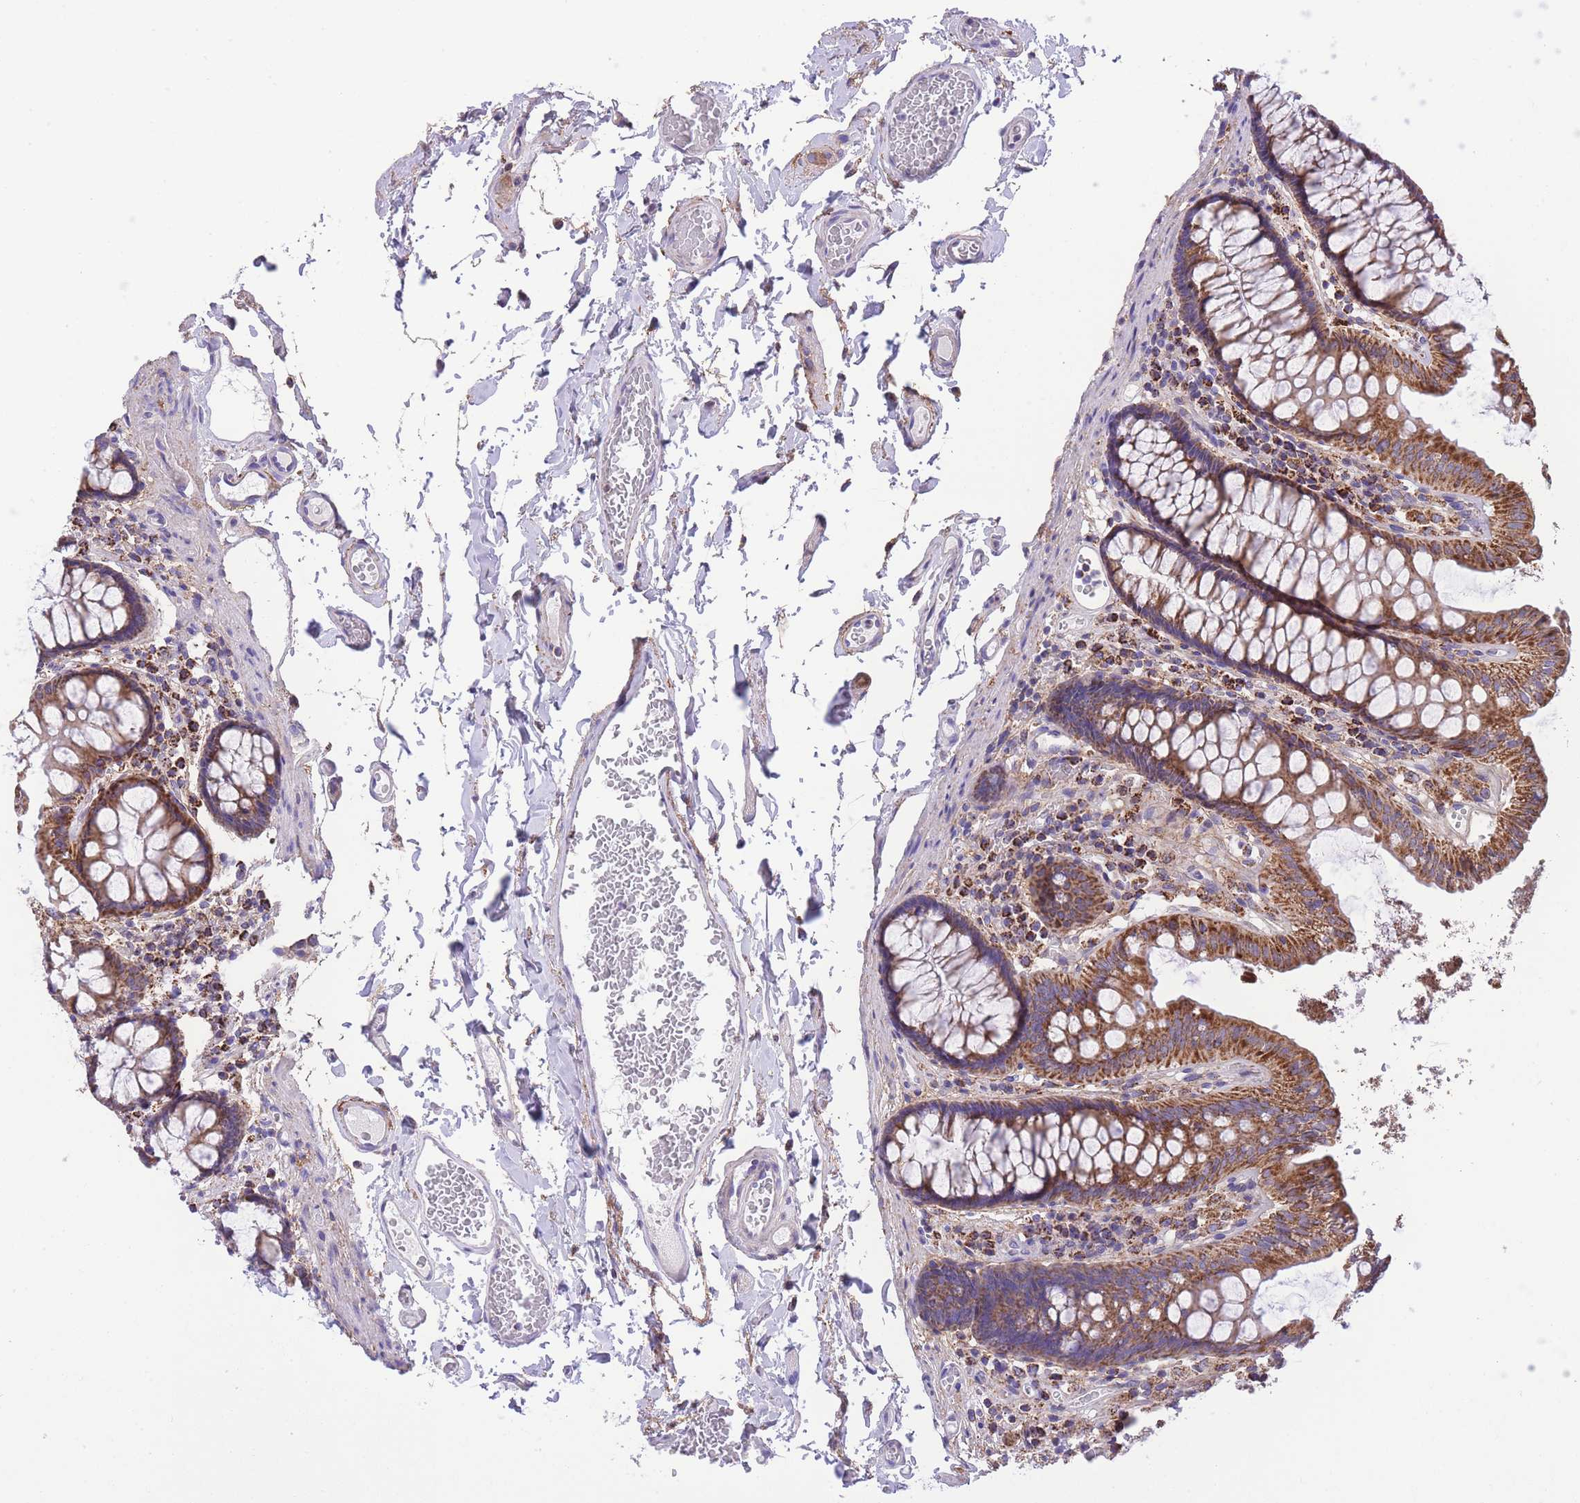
{"staining": {"intensity": "negative", "quantity": "none", "location": "none"}, "tissue": "colon", "cell_type": "Endothelial cells", "image_type": "normal", "snomed": [{"axis": "morphology", "description": "Normal tissue, NOS"}, {"axis": "topography", "description": "Colon"}], "caption": "A high-resolution micrograph shows immunohistochemistry staining of unremarkable colon, which displays no significant staining in endothelial cells. (Brightfield microscopy of DAB (3,3'-diaminobenzidine) IHC at high magnification).", "gene": "ST3GAL3", "patient": {"sex": "male", "age": 84}}